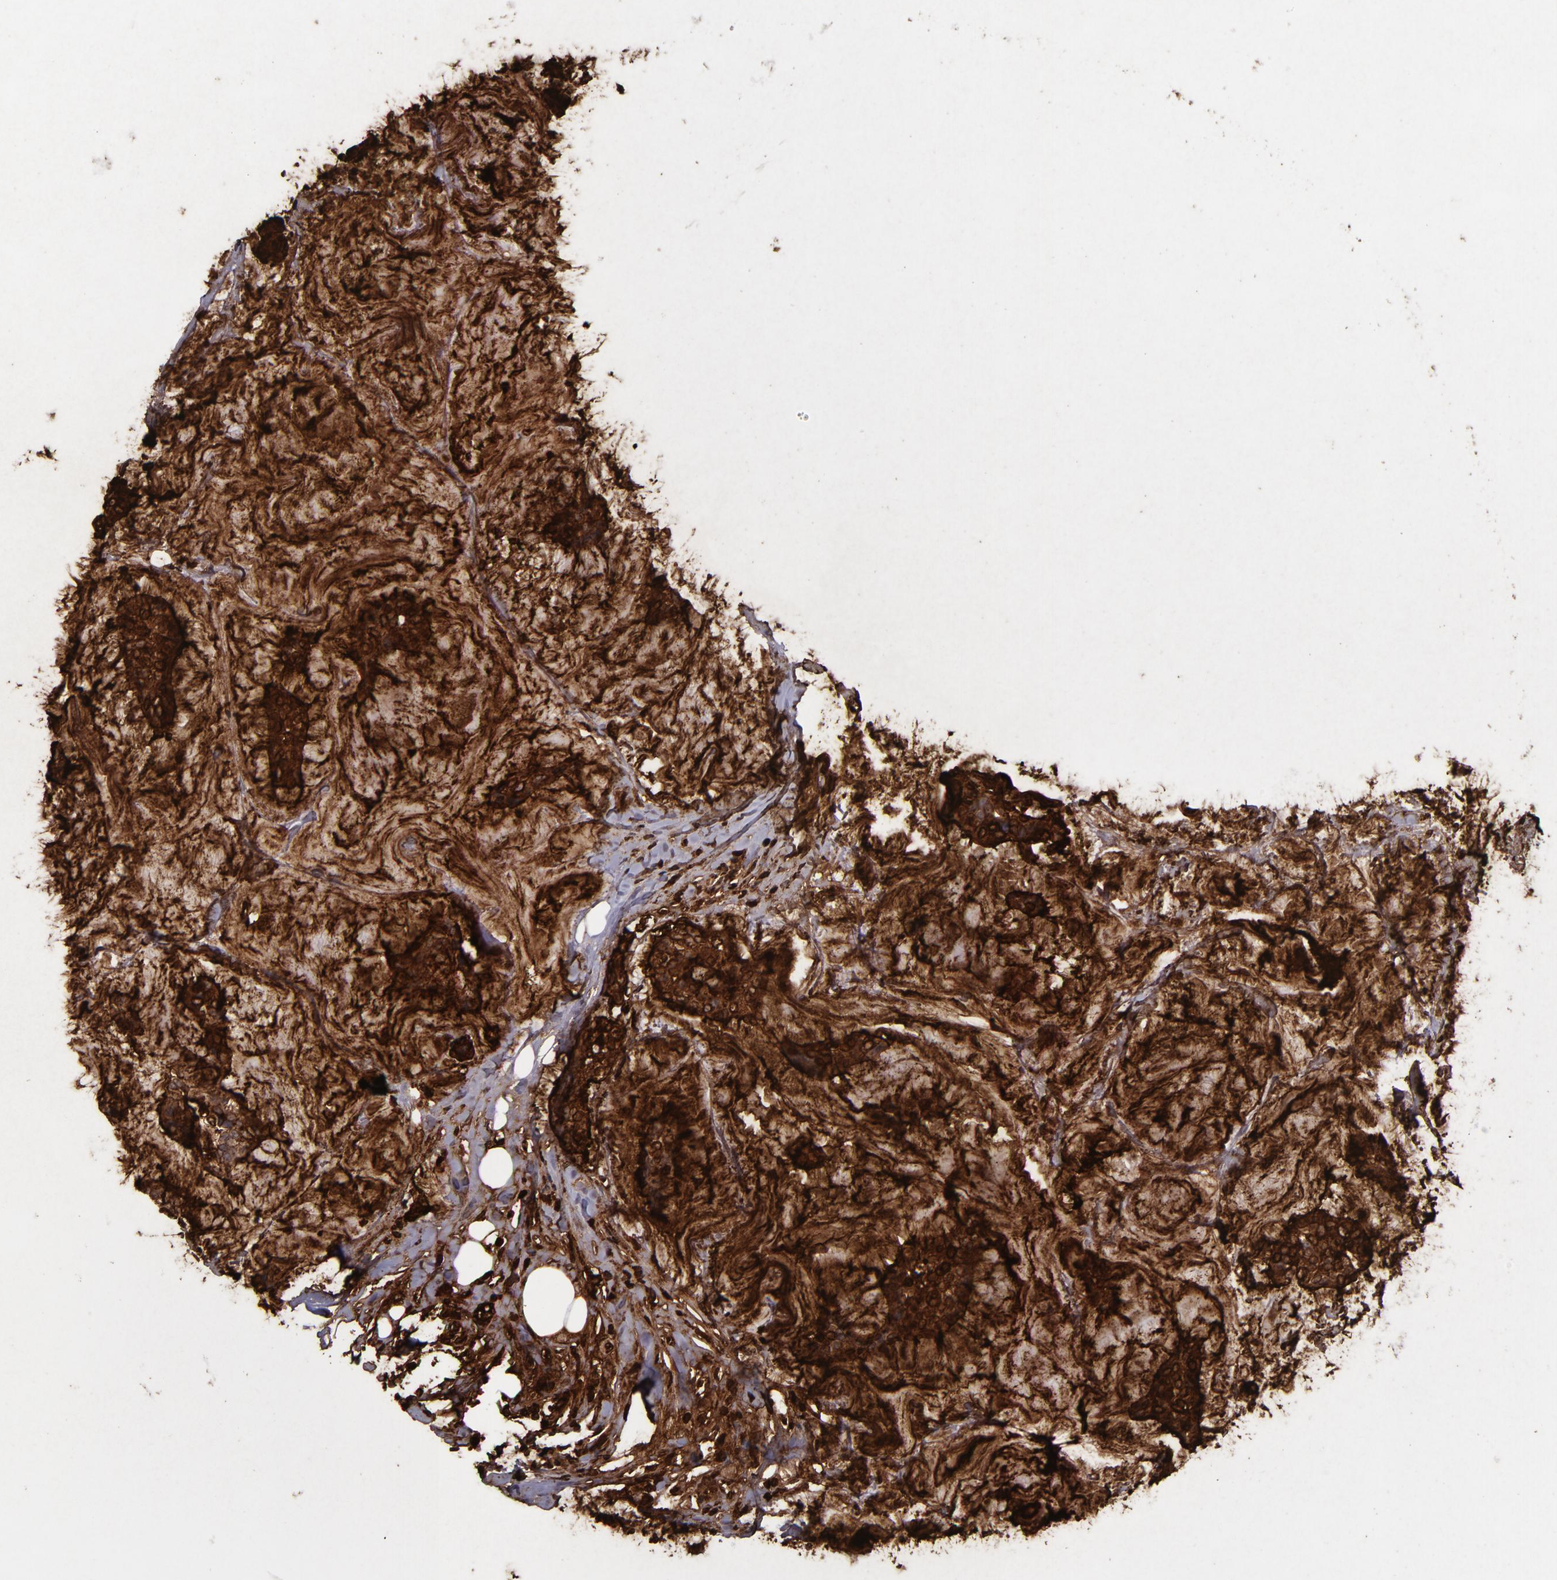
{"staining": {"intensity": "strong", "quantity": ">75%", "location": "cytoplasmic/membranous,nuclear"}, "tissue": "breast cancer", "cell_type": "Tumor cells", "image_type": "cancer", "snomed": [{"axis": "morphology", "description": "Duct carcinoma"}, {"axis": "topography", "description": "Breast"}], "caption": "IHC (DAB (3,3'-diaminobenzidine)) staining of breast cancer (invasive ductal carcinoma) exhibits strong cytoplasmic/membranous and nuclear protein positivity in about >75% of tumor cells.", "gene": "MFGE8", "patient": {"sex": "female", "age": 93}}